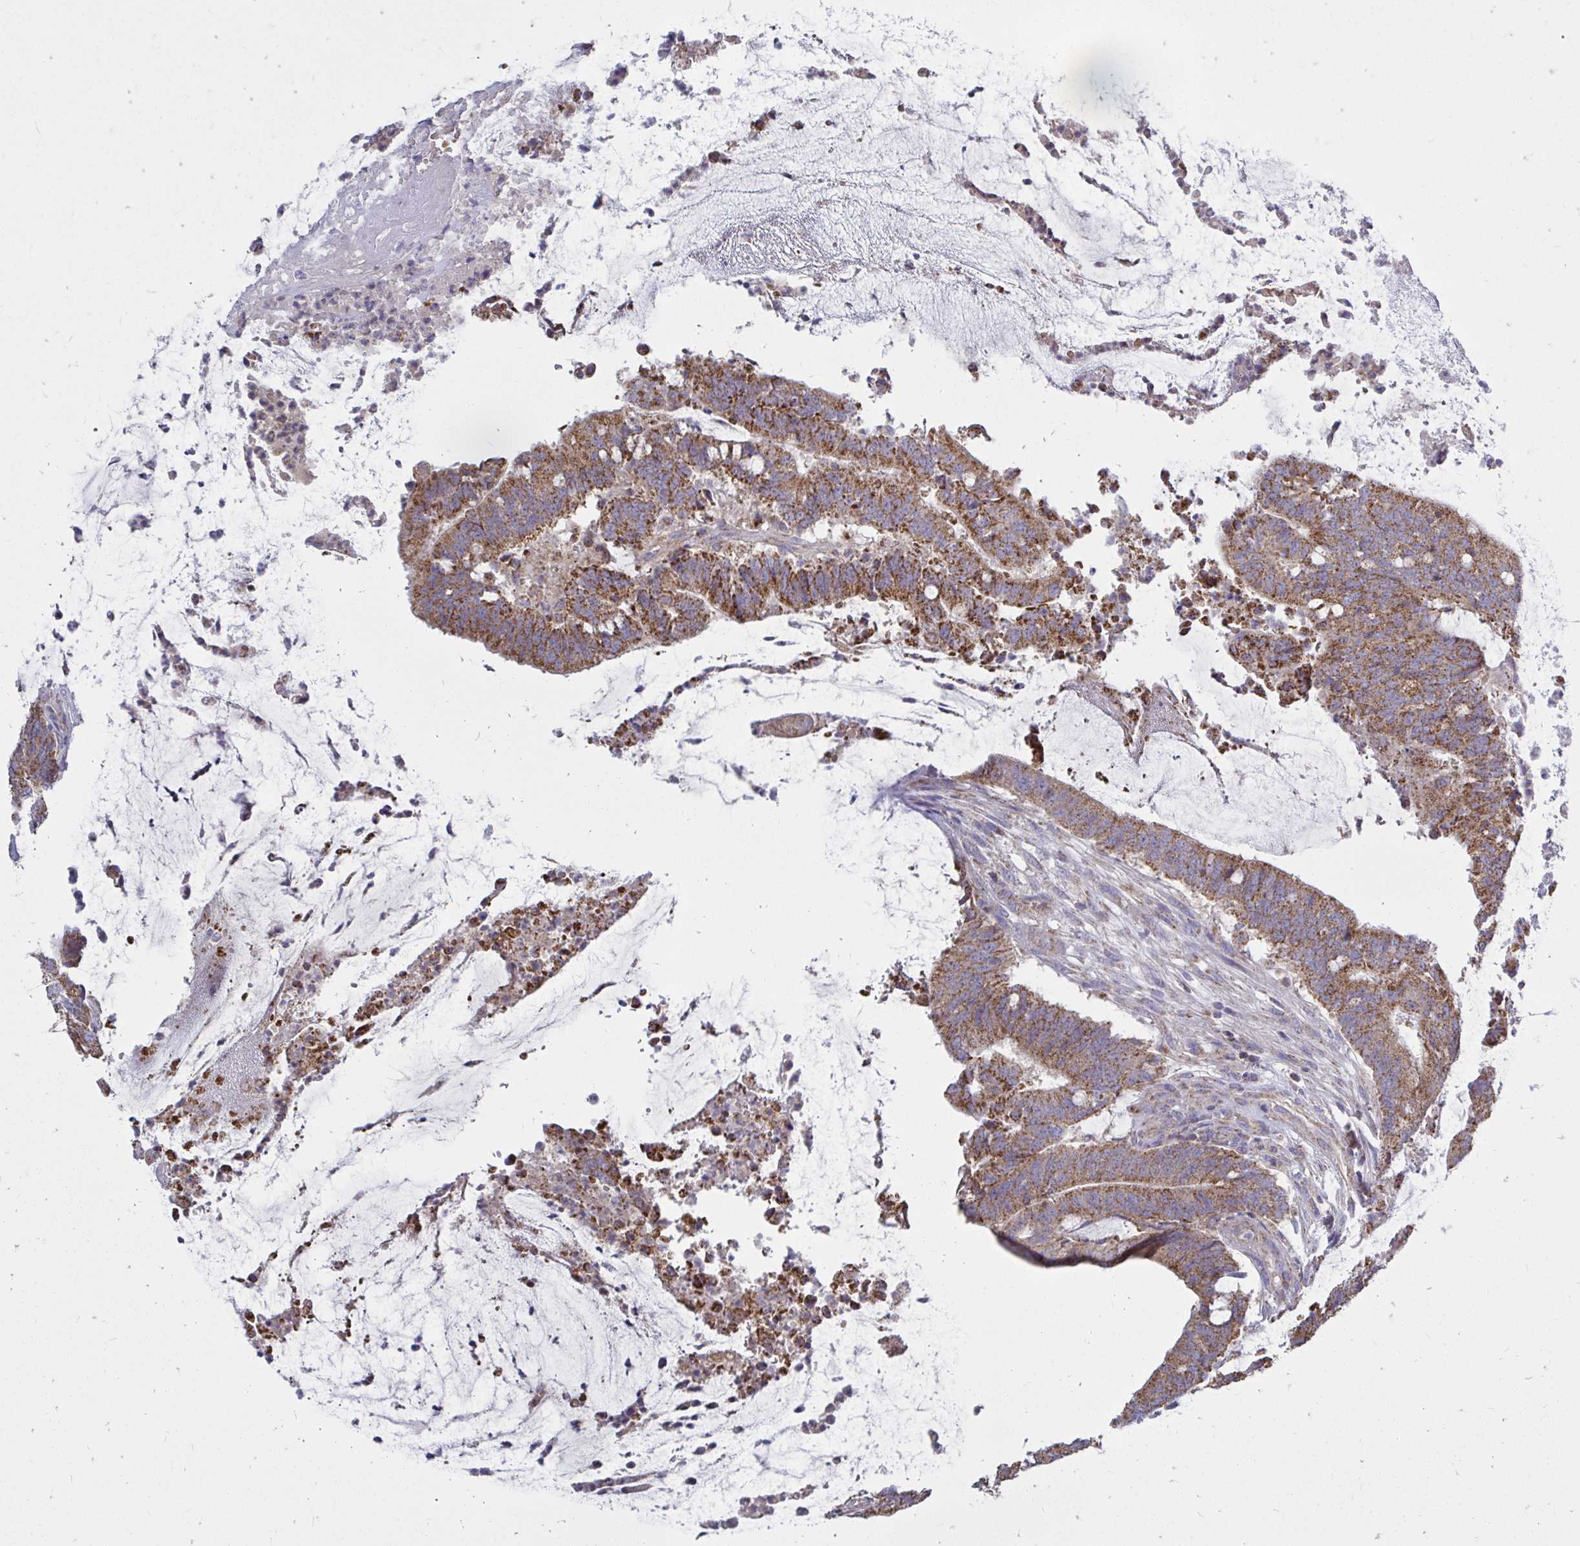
{"staining": {"intensity": "moderate", "quantity": ">75%", "location": "cytoplasmic/membranous"}, "tissue": "colorectal cancer", "cell_type": "Tumor cells", "image_type": "cancer", "snomed": [{"axis": "morphology", "description": "Adenocarcinoma, NOS"}, {"axis": "topography", "description": "Colon"}], "caption": "Protein staining reveals moderate cytoplasmic/membranous expression in approximately >75% of tumor cells in colorectal cancer (adenocarcinoma).", "gene": "OR10R2", "patient": {"sex": "female", "age": 43}}